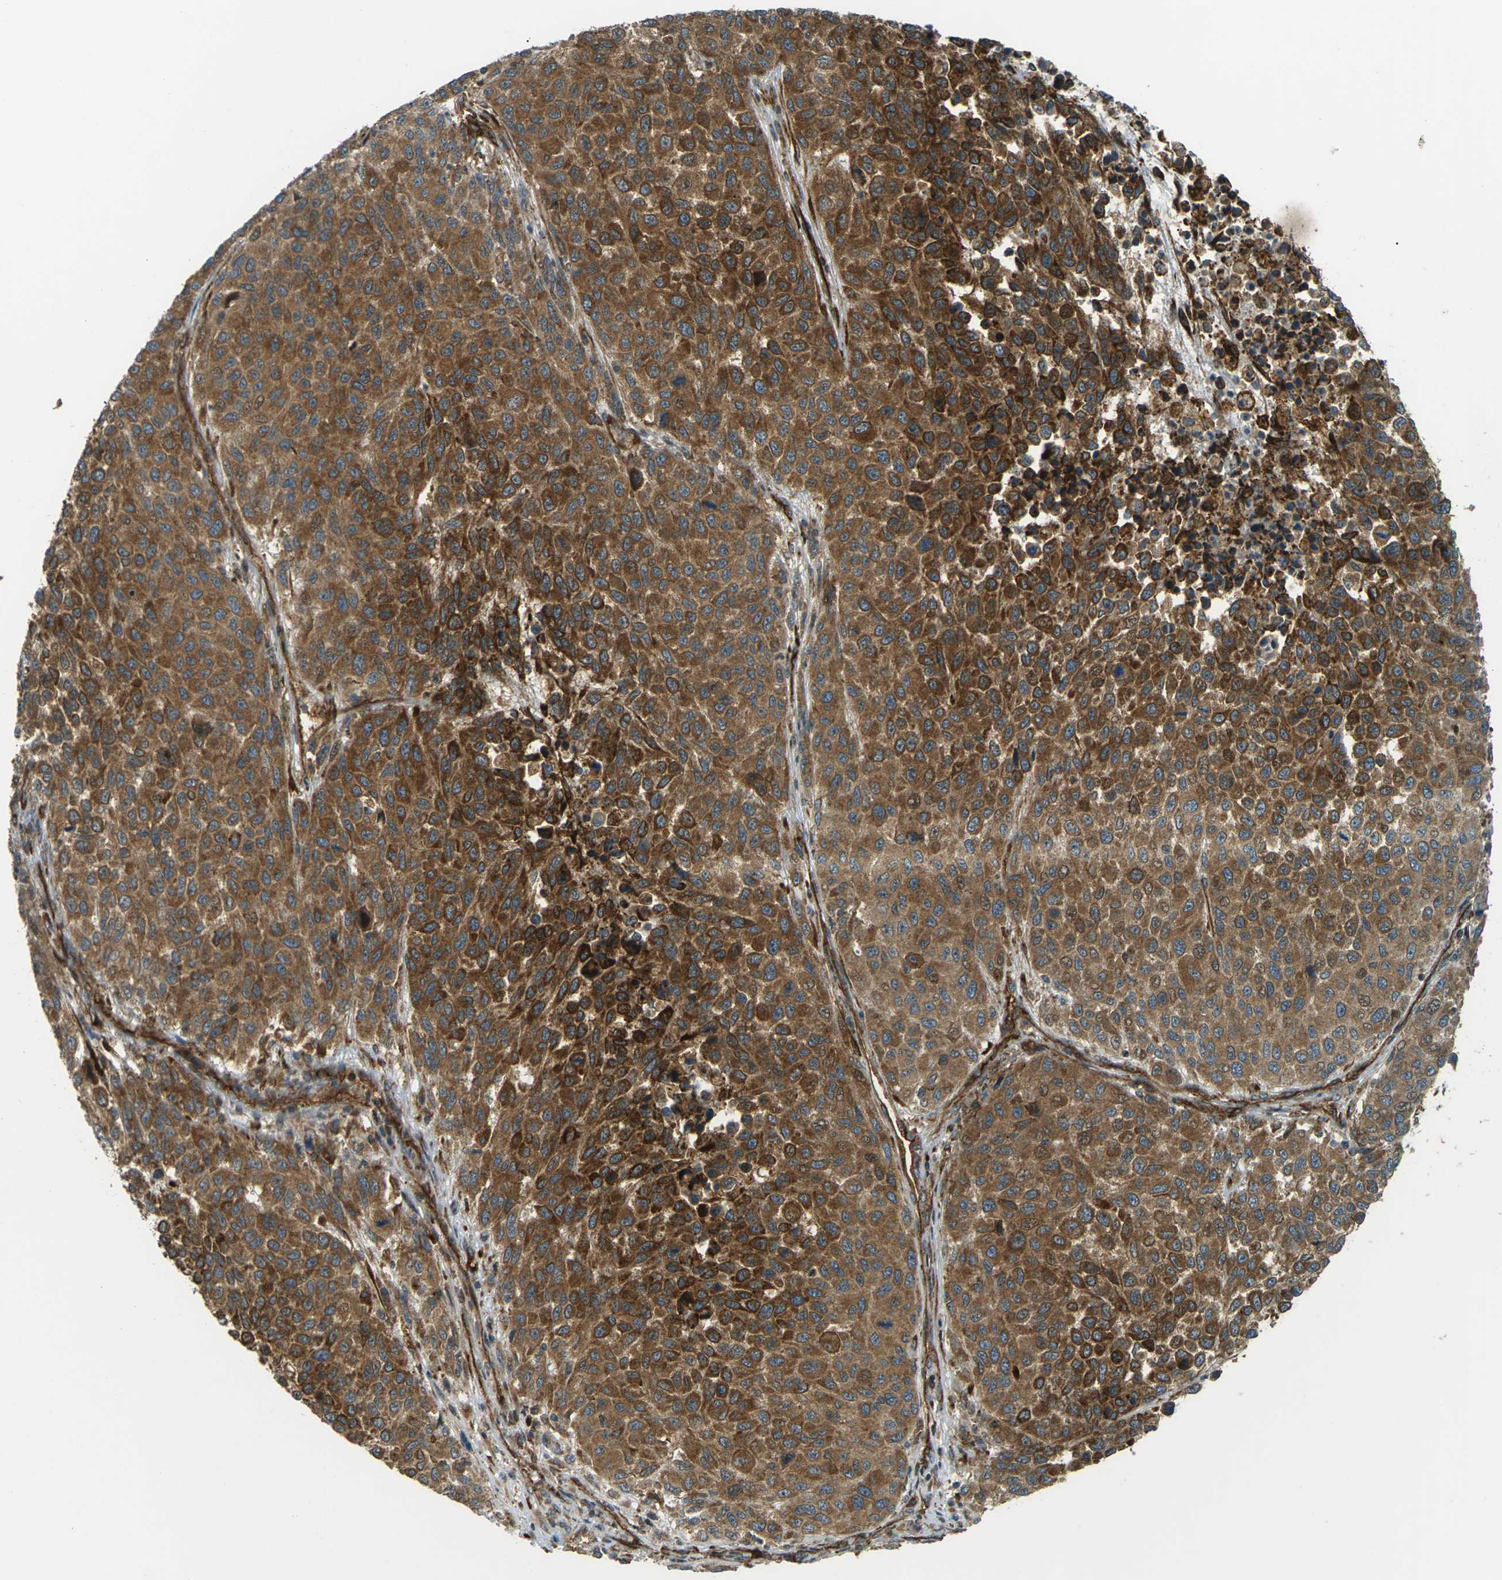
{"staining": {"intensity": "moderate", "quantity": ">75%", "location": "cytoplasmic/membranous"}, "tissue": "melanoma", "cell_type": "Tumor cells", "image_type": "cancer", "snomed": [{"axis": "morphology", "description": "Malignant melanoma, Metastatic site"}, {"axis": "topography", "description": "Lymph node"}], "caption": "Protein analysis of melanoma tissue reveals moderate cytoplasmic/membranous positivity in about >75% of tumor cells.", "gene": "S1PR1", "patient": {"sex": "male", "age": 61}}